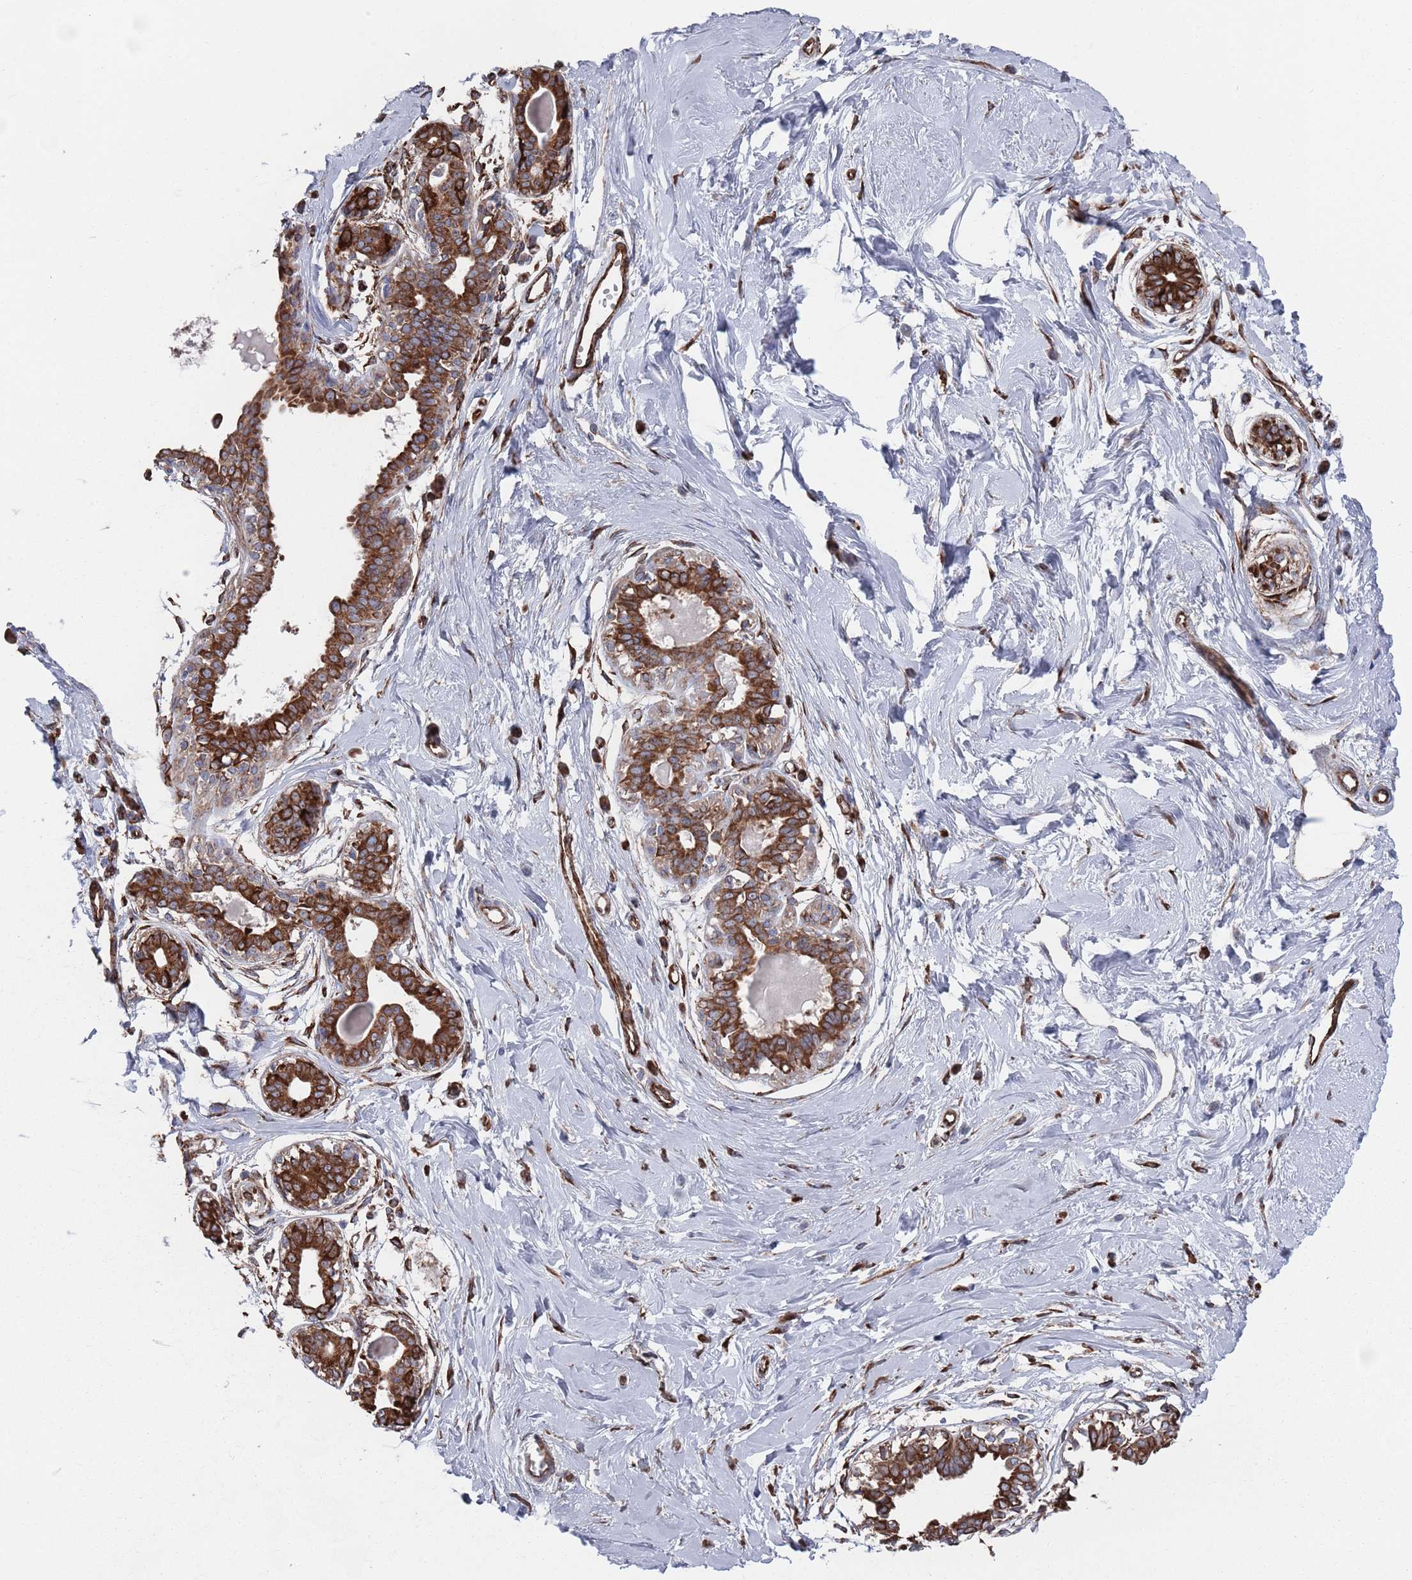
{"staining": {"intensity": "strong", "quantity": ">75%", "location": "cytoplasmic/membranous"}, "tissue": "breast", "cell_type": "Adipocytes", "image_type": "normal", "snomed": [{"axis": "morphology", "description": "Normal tissue, NOS"}, {"axis": "topography", "description": "Breast"}], "caption": "Adipocytes display strong cytoplasmic/membranous expression in about >75% of cells in unremarkable breast.", "gene": "CCDC106", "patient": {"sex": "female", "age": 45}}